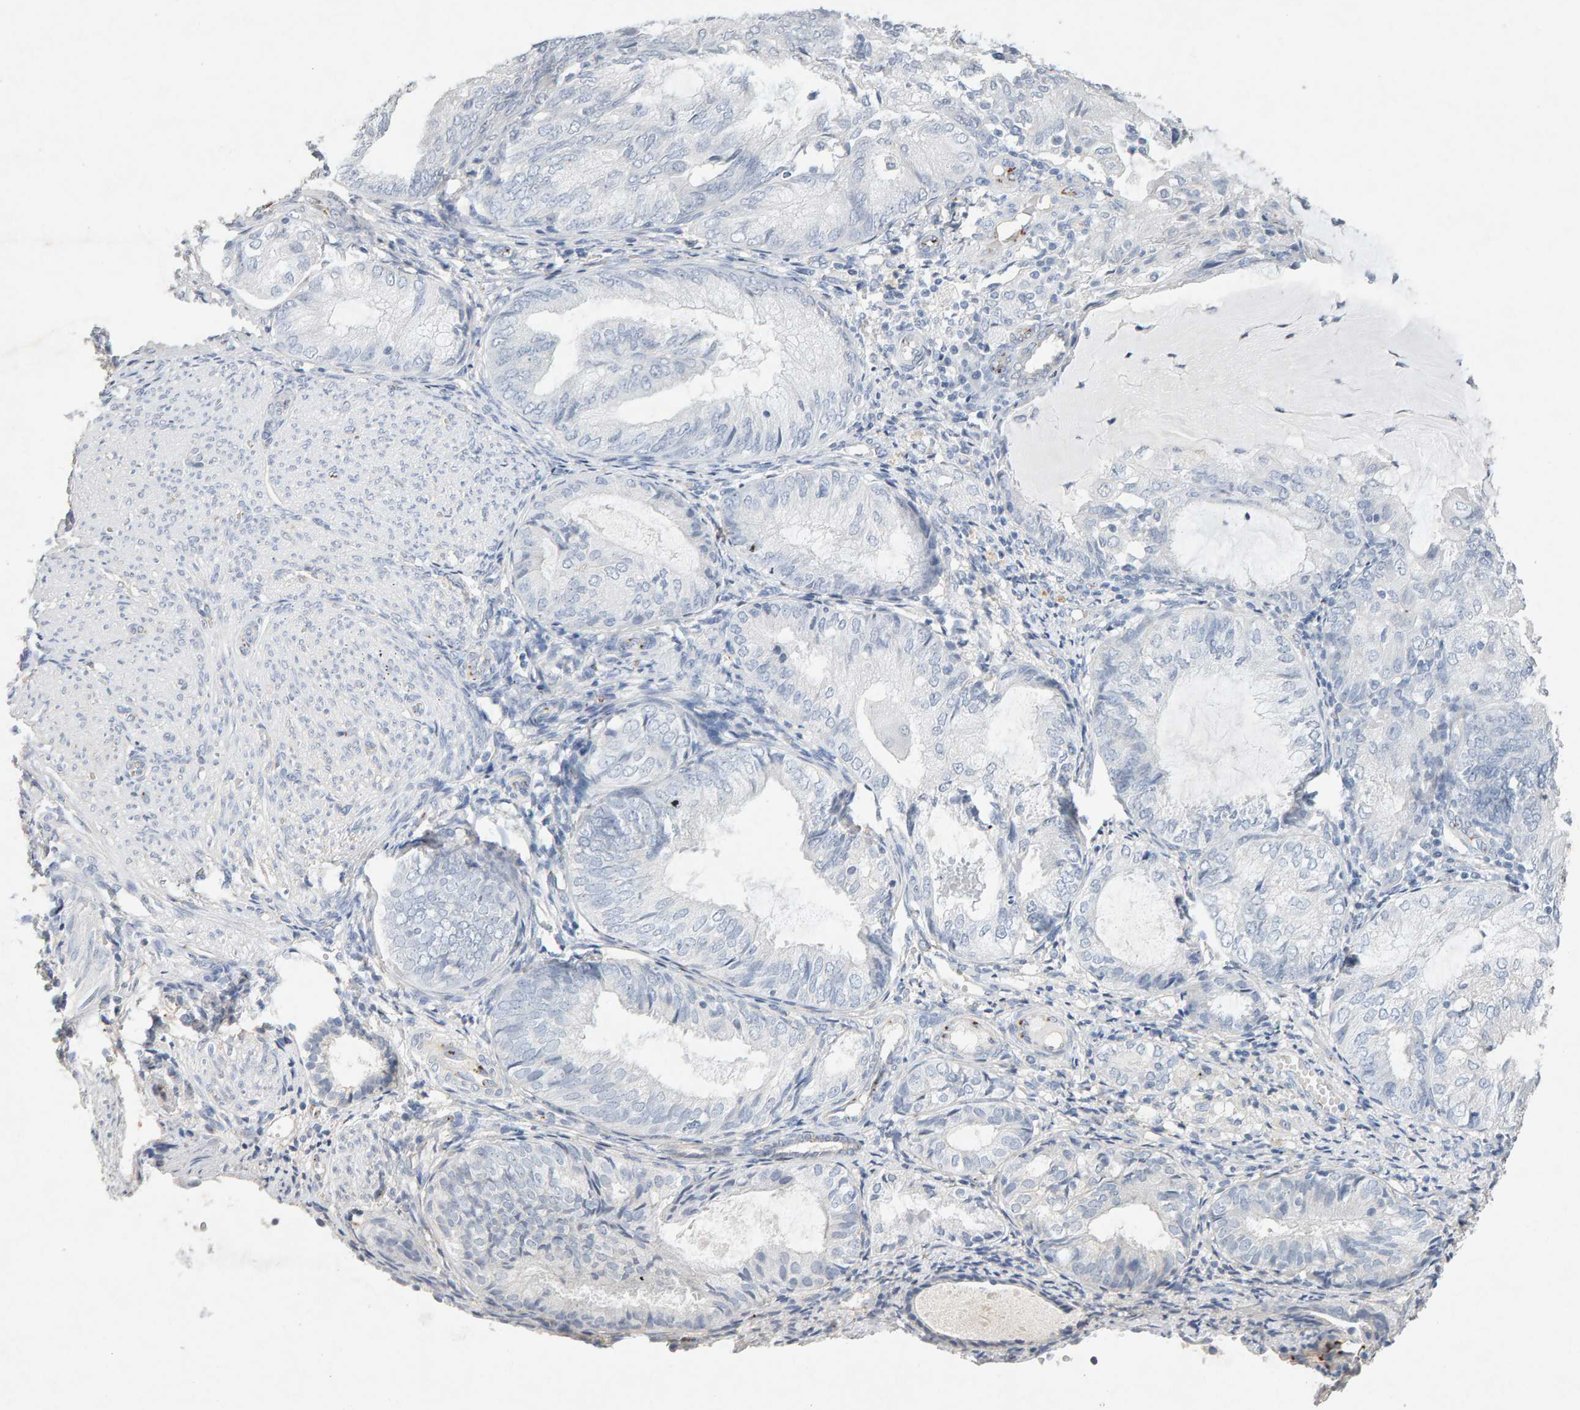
{"staining": {"intensity": "negative", "quantity": "none", "location": "none"}, "tissue": "endometrial cancer", "cell_type": "Tumor cells", "image_type": "cancer", "snomed": [{"axis": "morphology", "description": "Adenocarcinoma, NOS"}, {"axis": "topography", "description": "Endometrium"}], "caption": "The IHC image has no significant expression in tumor cells of endometrial cancer (adenocarcinoma) tissue.", "gene": "PTPRM", "patient": {"sex": "female", "age": 81}}